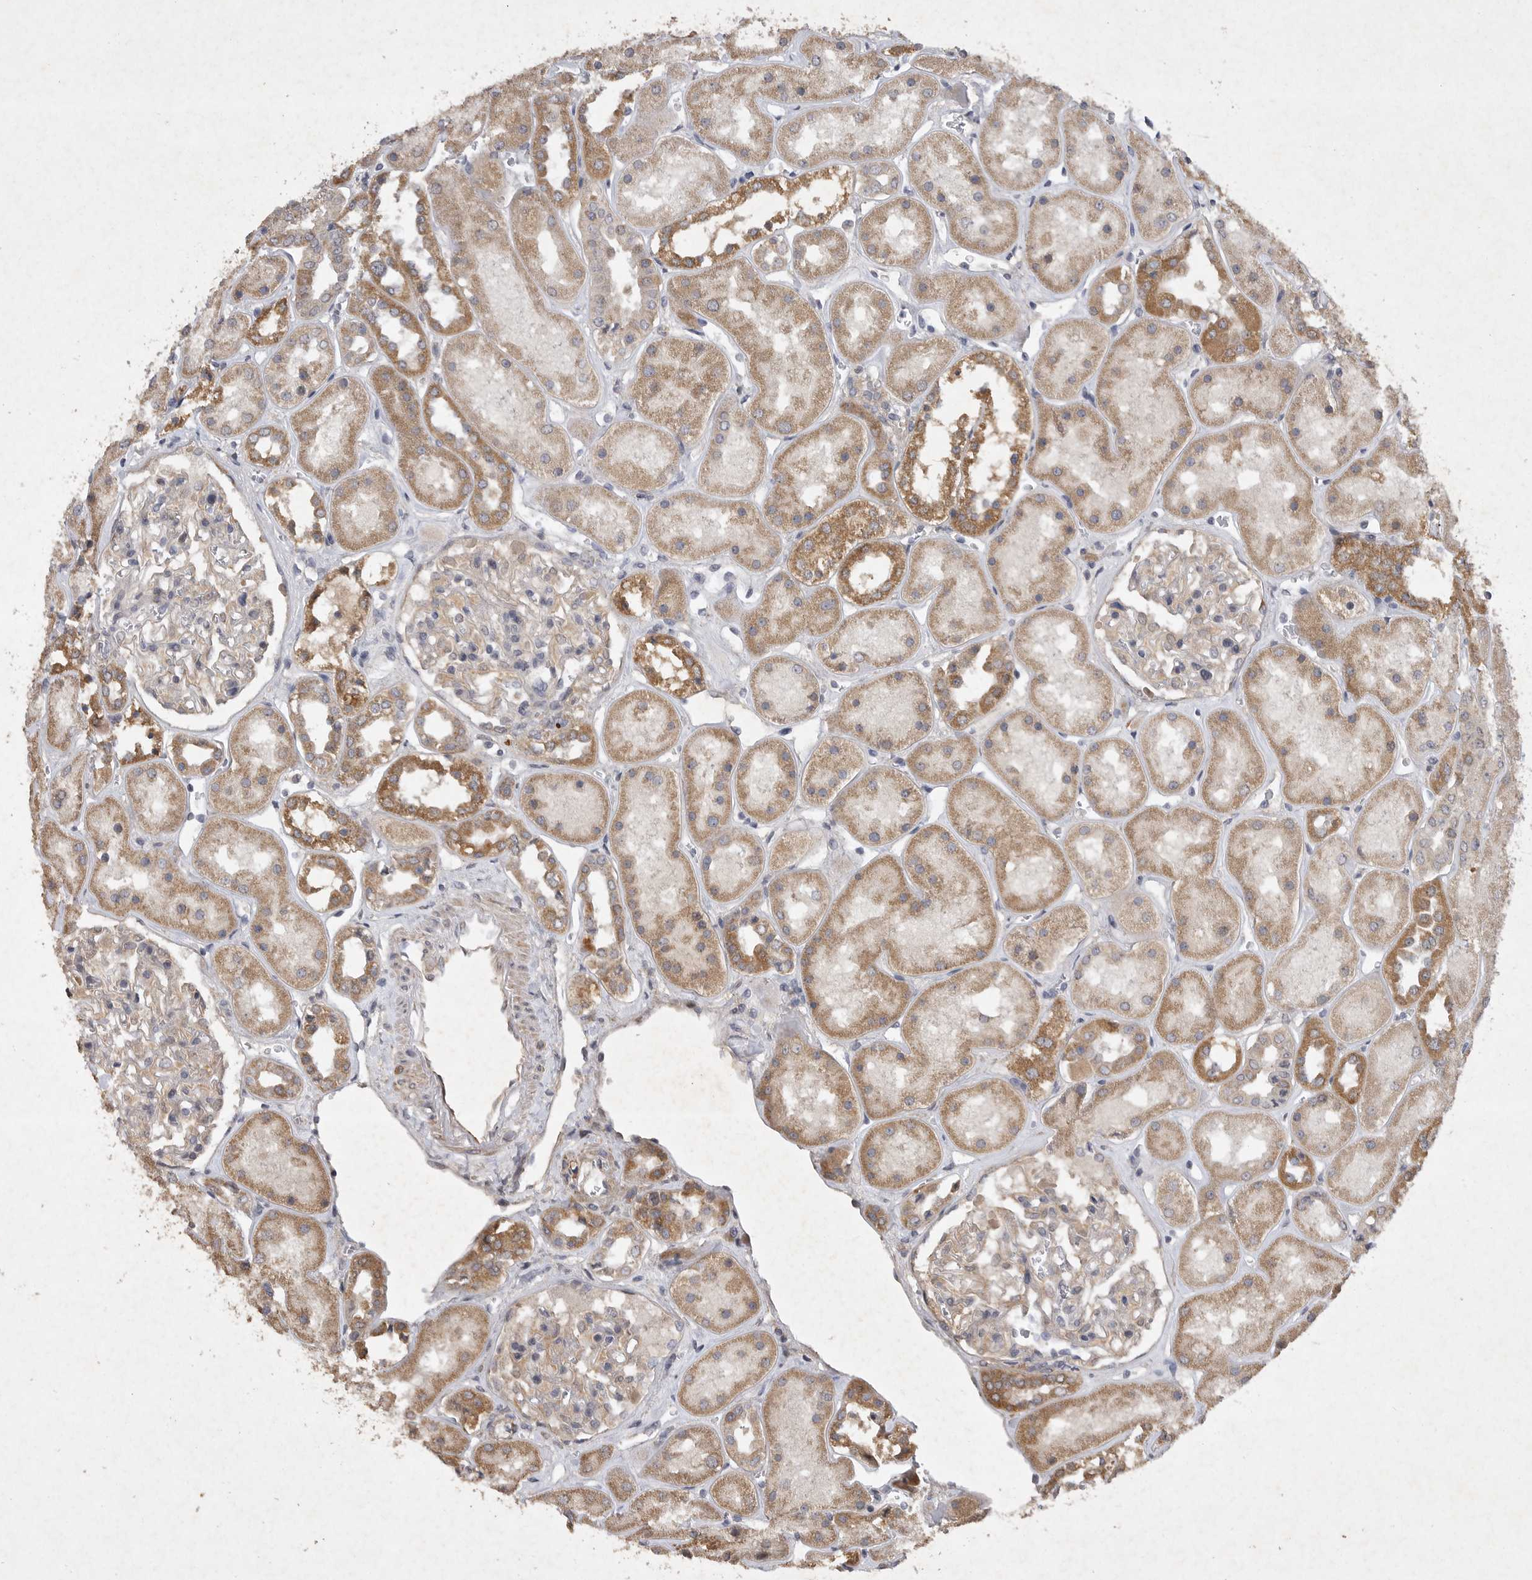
{"staining": {"intensity": "weak", "quantity": "25%-75%", "location": "cytoplasmic/membranous"}, "tissue": "kidney", "cell_type": "Cells in glomeruli", "image_type": "normal", "snomed": [{"axis": "morphology", "description": "Normal tissue, NOS"}, {"axis": "topography", "description": "Kidney"}], "caption": "A brown stain labels weak cytoplasmic/membranous positivity of a protein in cells in glomeruli of normal human kidney. Nuclei are stained in blue.", "gene": "EDEM3", "patient": {"sex": "male", "age": 70}}